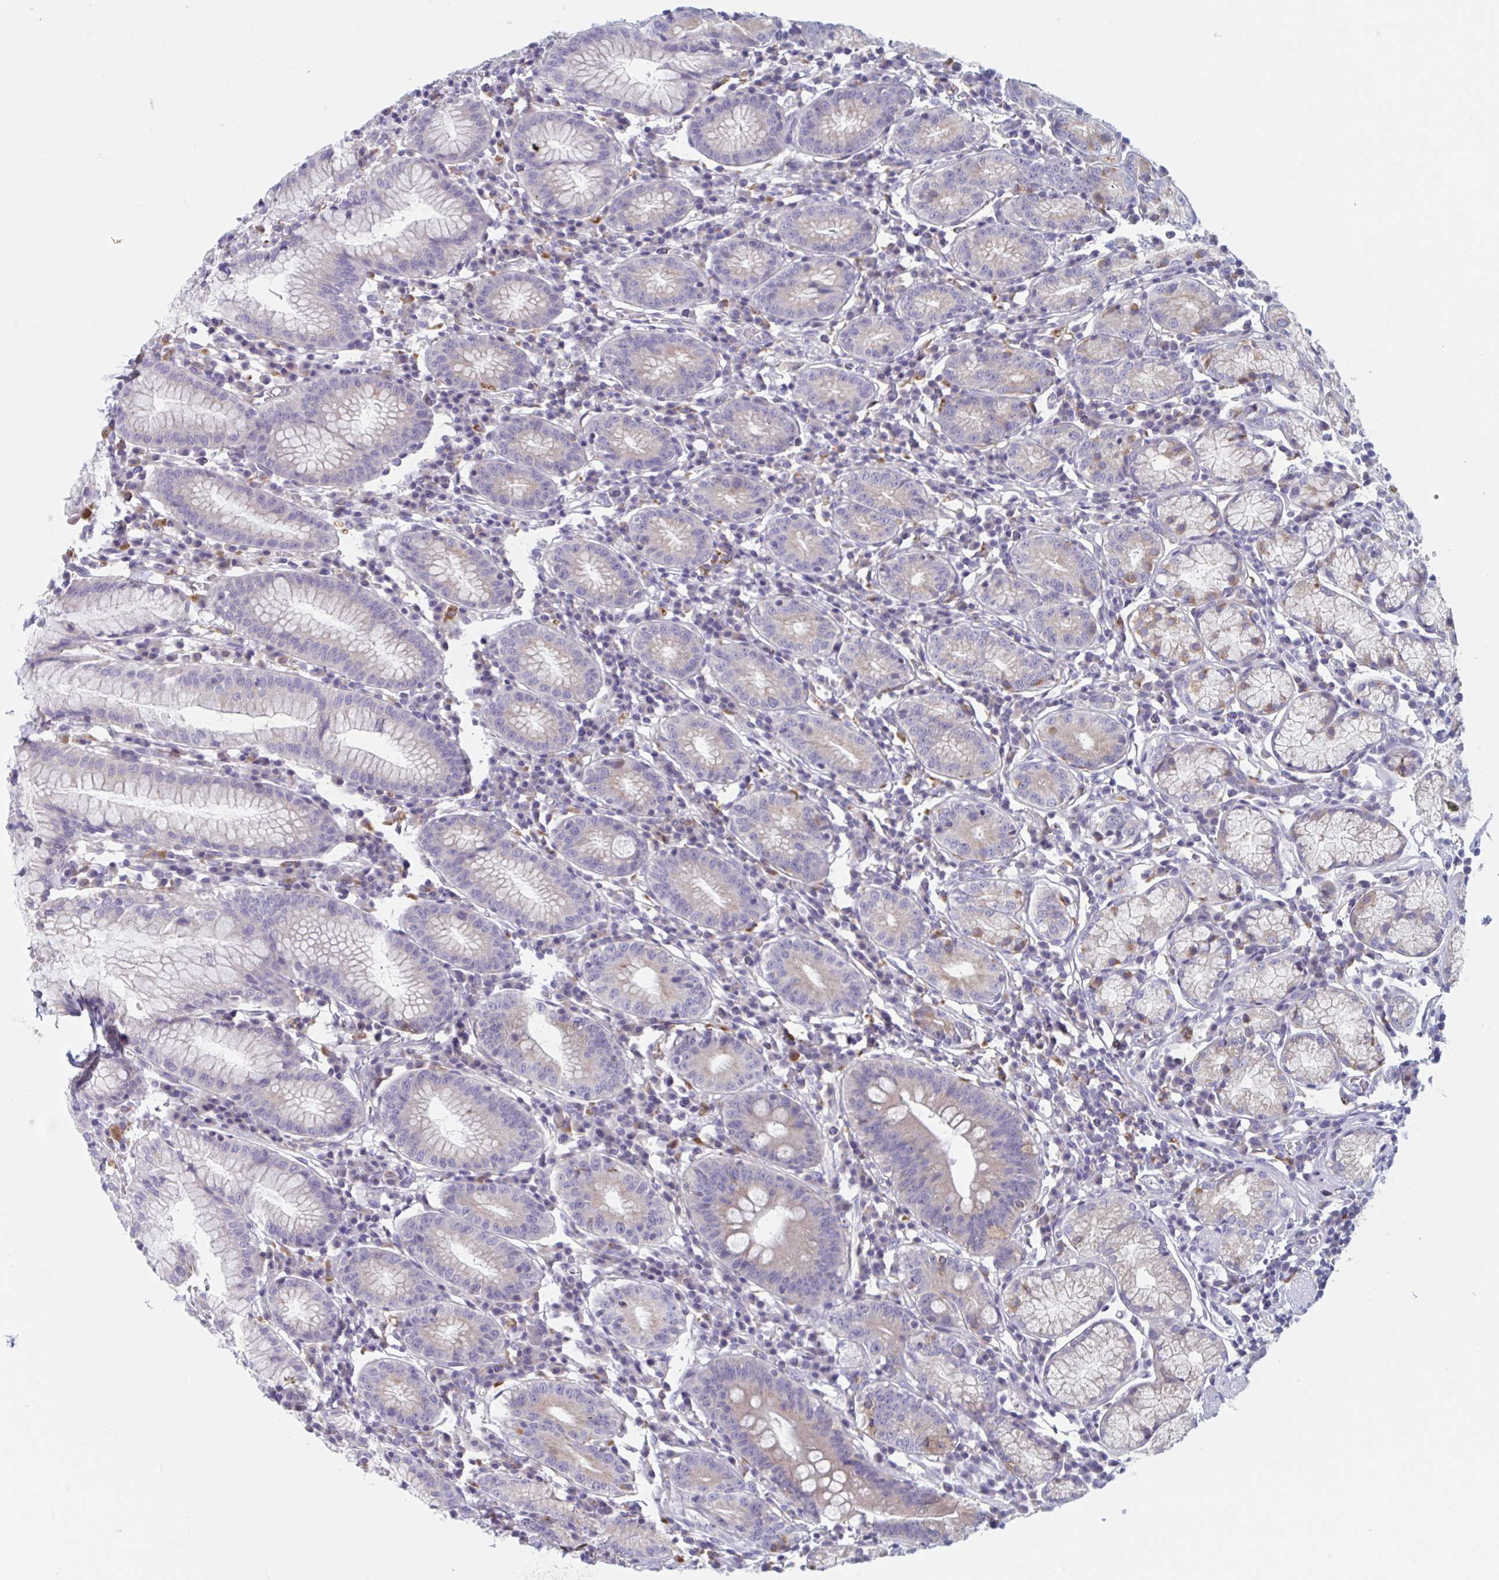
{"staining": {"intensity": "weak", "quantity": "<25%", "location": "cytoplasmic/membranous"}, "tissue": "stomach", "cell_type": "Glandular cells", "image_type": "normal", "snomed": [{"axis": "morphology", "description": "Normal tissue, NOS"}, {"axis": "topography", "description": "Stomach"}], "caption": "Glandular cells show no significant staining in unremarkable stomach.", "gene": "NIPSNAP1", "patient": {"sex": "male", "age": 55}}